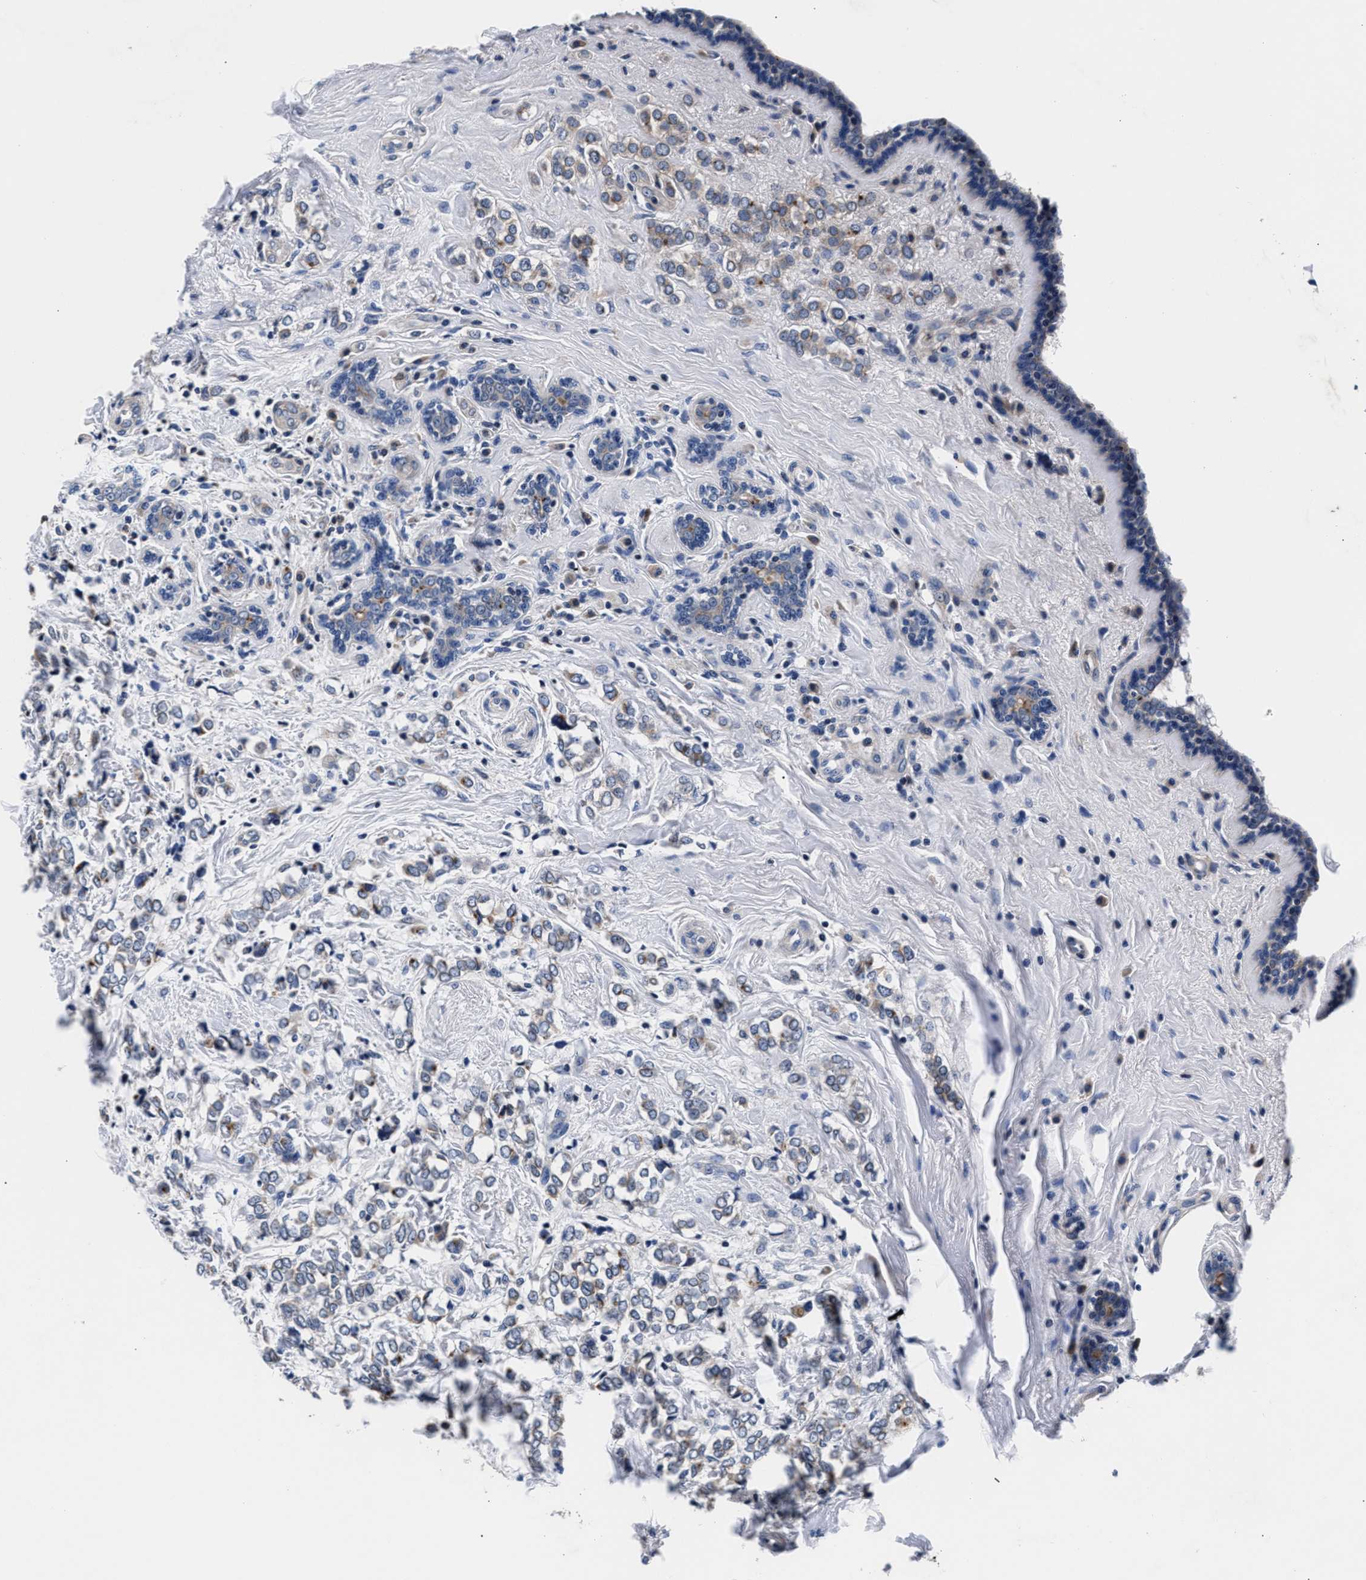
{"staining": {"intensity": "moderate", "quantity": "<25%", "location": "cytoplasmic/membranous"}, "tissue": "breast cancer", "cell_type": "Tumor cells", "image_type": "cancer", "snomed": [{"axis": "morphology", "description": "Normal tissue, NOS"}, {"axis": "morphology", "description": "Lobular carcinoma"}, {"axis": "topography", "description": "Breast"}], "caption": "Tumor cells show low levels of moderate cytoplasmic/membranous staining in approximately <25% of cells in breast lobular carcinoma.", "gene": "PHF24", "patient": {"sex": "female", "age": 47}}